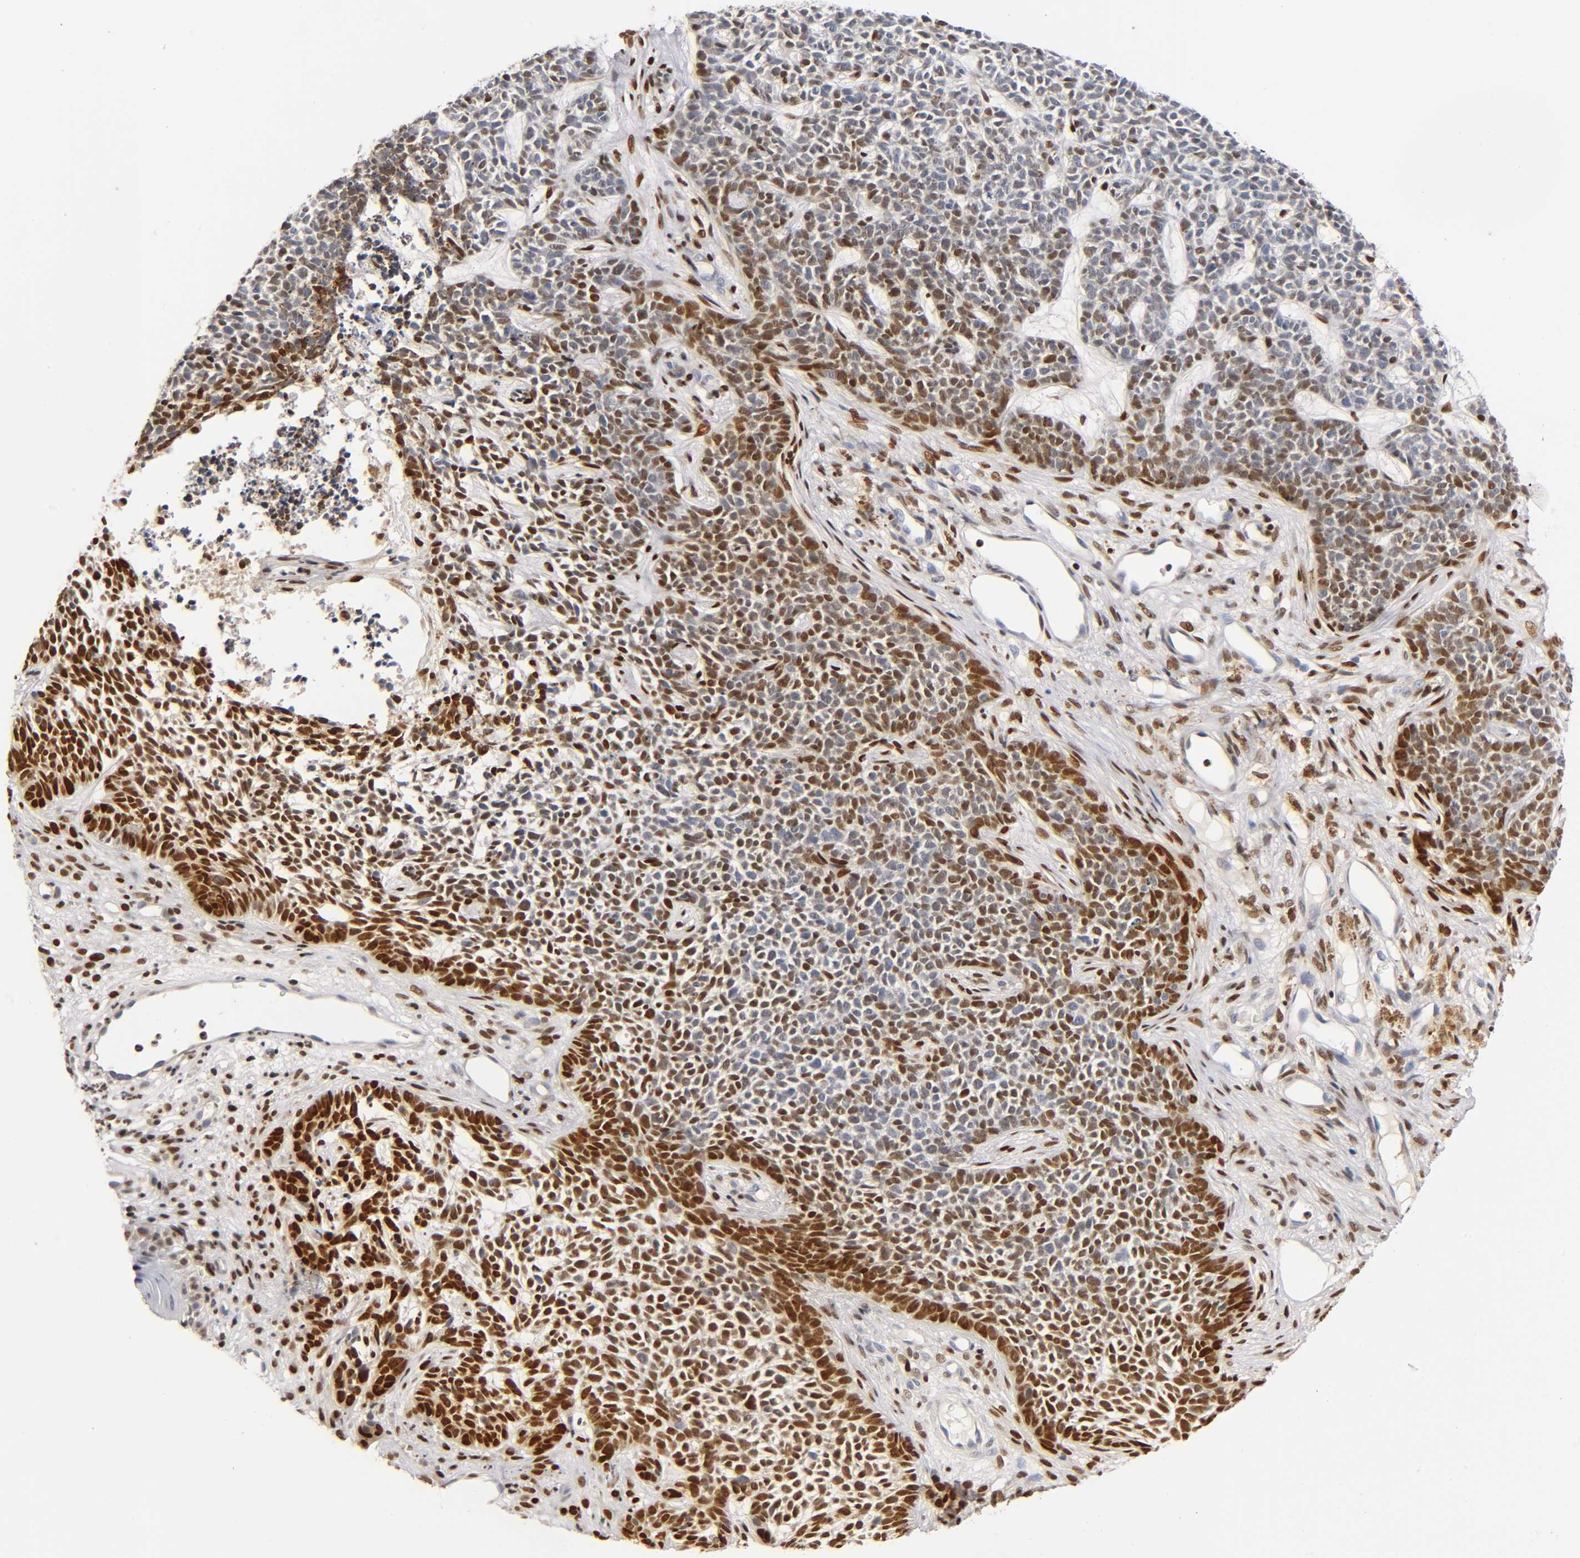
{"staining": {"intensity": "moderate", "quantity": ">75%", "location": "nuclear"}, "tissue": "skin cancer", "cell_type": "Tumor cells", "image_type": "cancer", "snomed": [{"axis": "morphology", "description": "Basal cell carcinoma"}, {"axis": "topography", "description": "Skin"}], "caption": "This histopathology image reveals skin cancer stained with IHC to label a protein in brown. The nuclear of tumor cells show moderate positivity for the protein. Nuclei are counter-stained blue.", "gene": "RUNX1", "patient": {"sex": "female", "age": 84}}